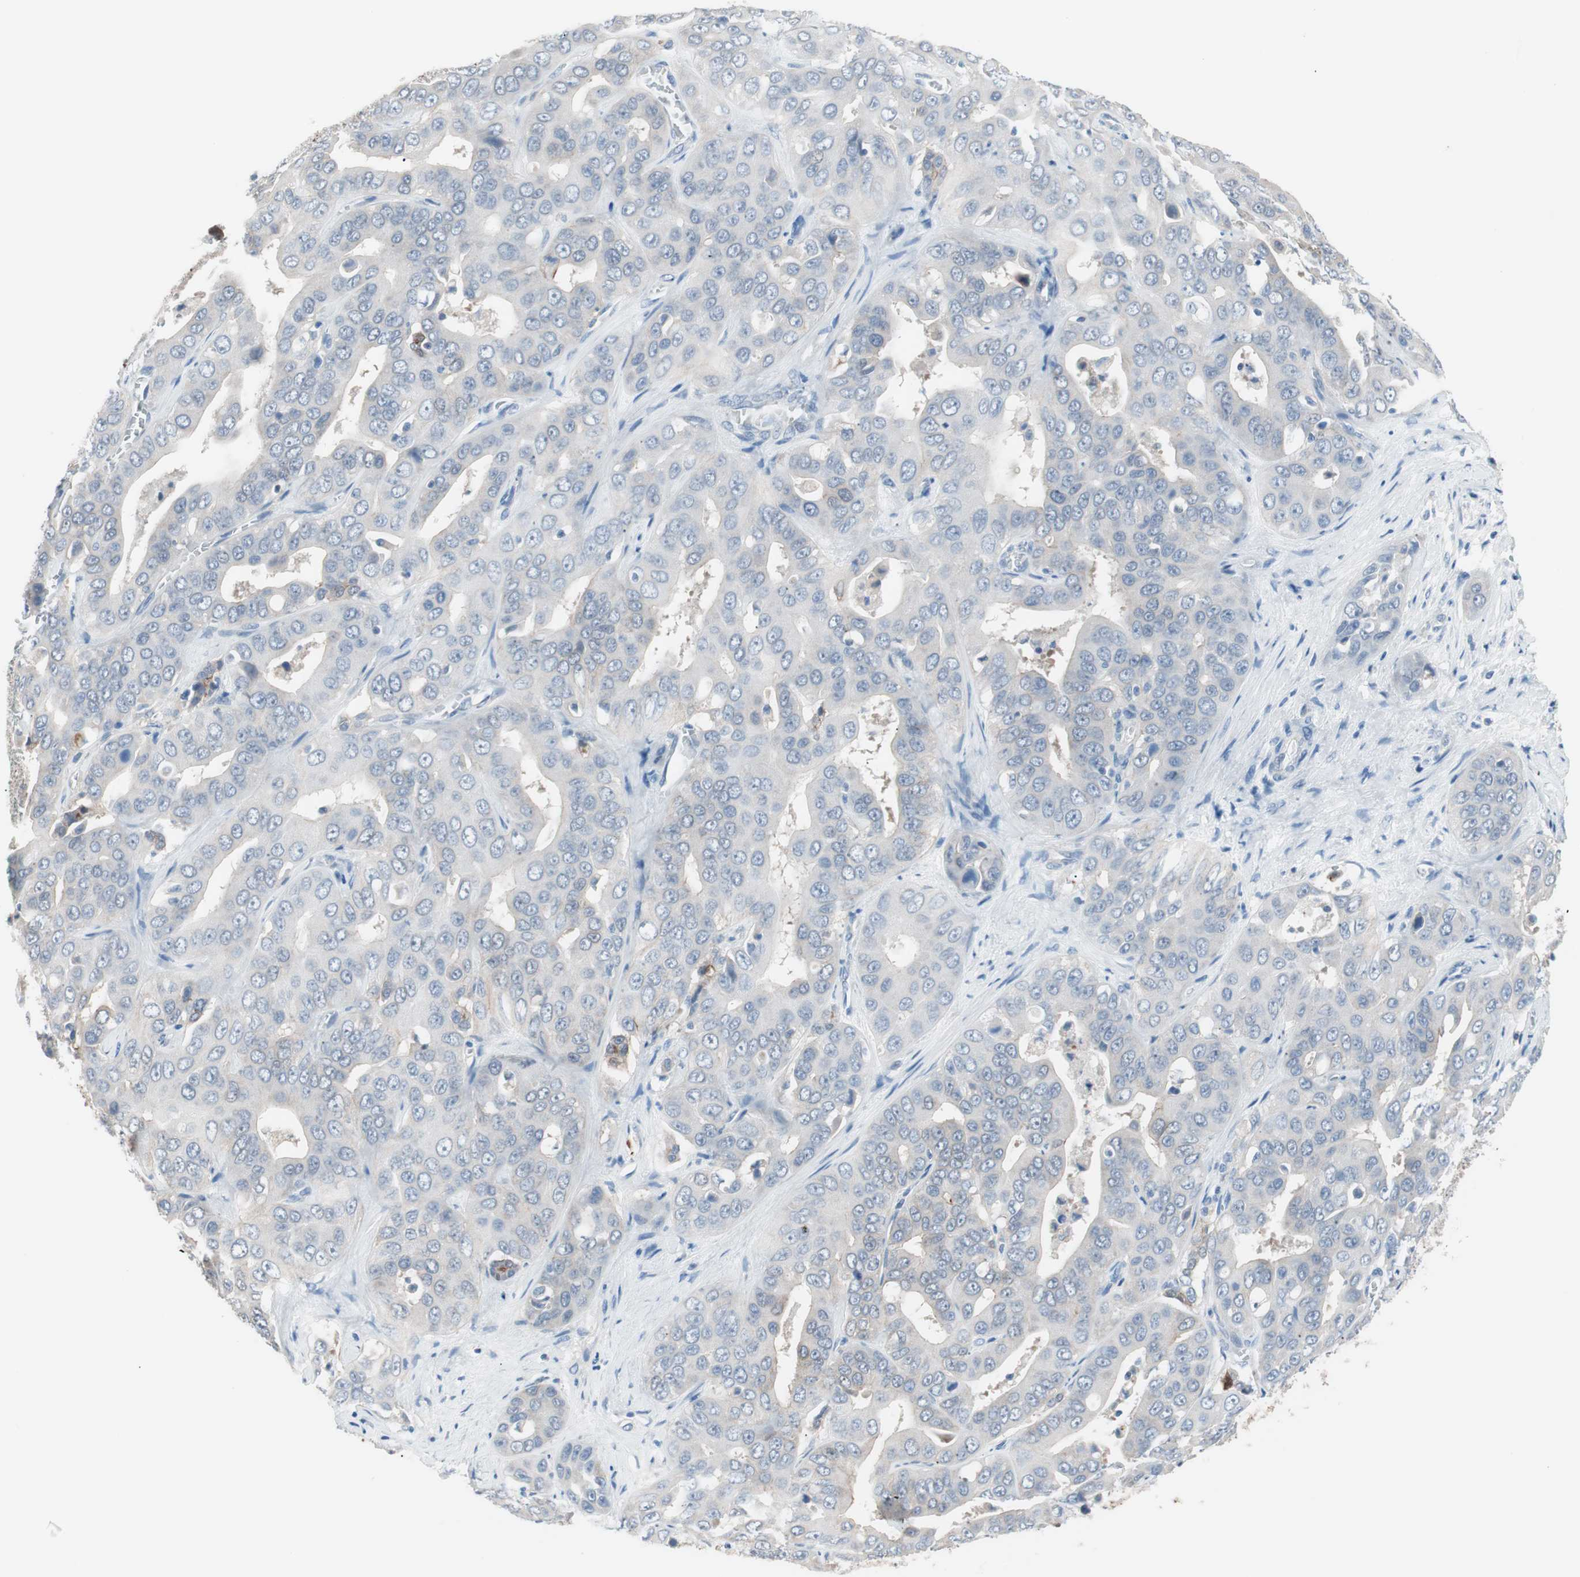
{"staining": {"intensity": "negative", "quantity": "none", "location": "none"}, "tissue": "liver cancer", "cell_type": "Tumor cells", "image_type": "cancer", "snomed": [{"axis": "morphology", "description": "Cholangiocarcinoma"}, {"axis": "topography", "description": "Liver"}], "caption": "DAB immunohistochemical staining of cholangiocarcinoma (liver) reveals no significant expression in tumor cells. (DAB (3,3'-diaminobenzidine) immunohistochemistry visualized using brightfield microscopy, high magnification).", "gene": "VIL1", "patient": {"sex": "female", "age": 52}}